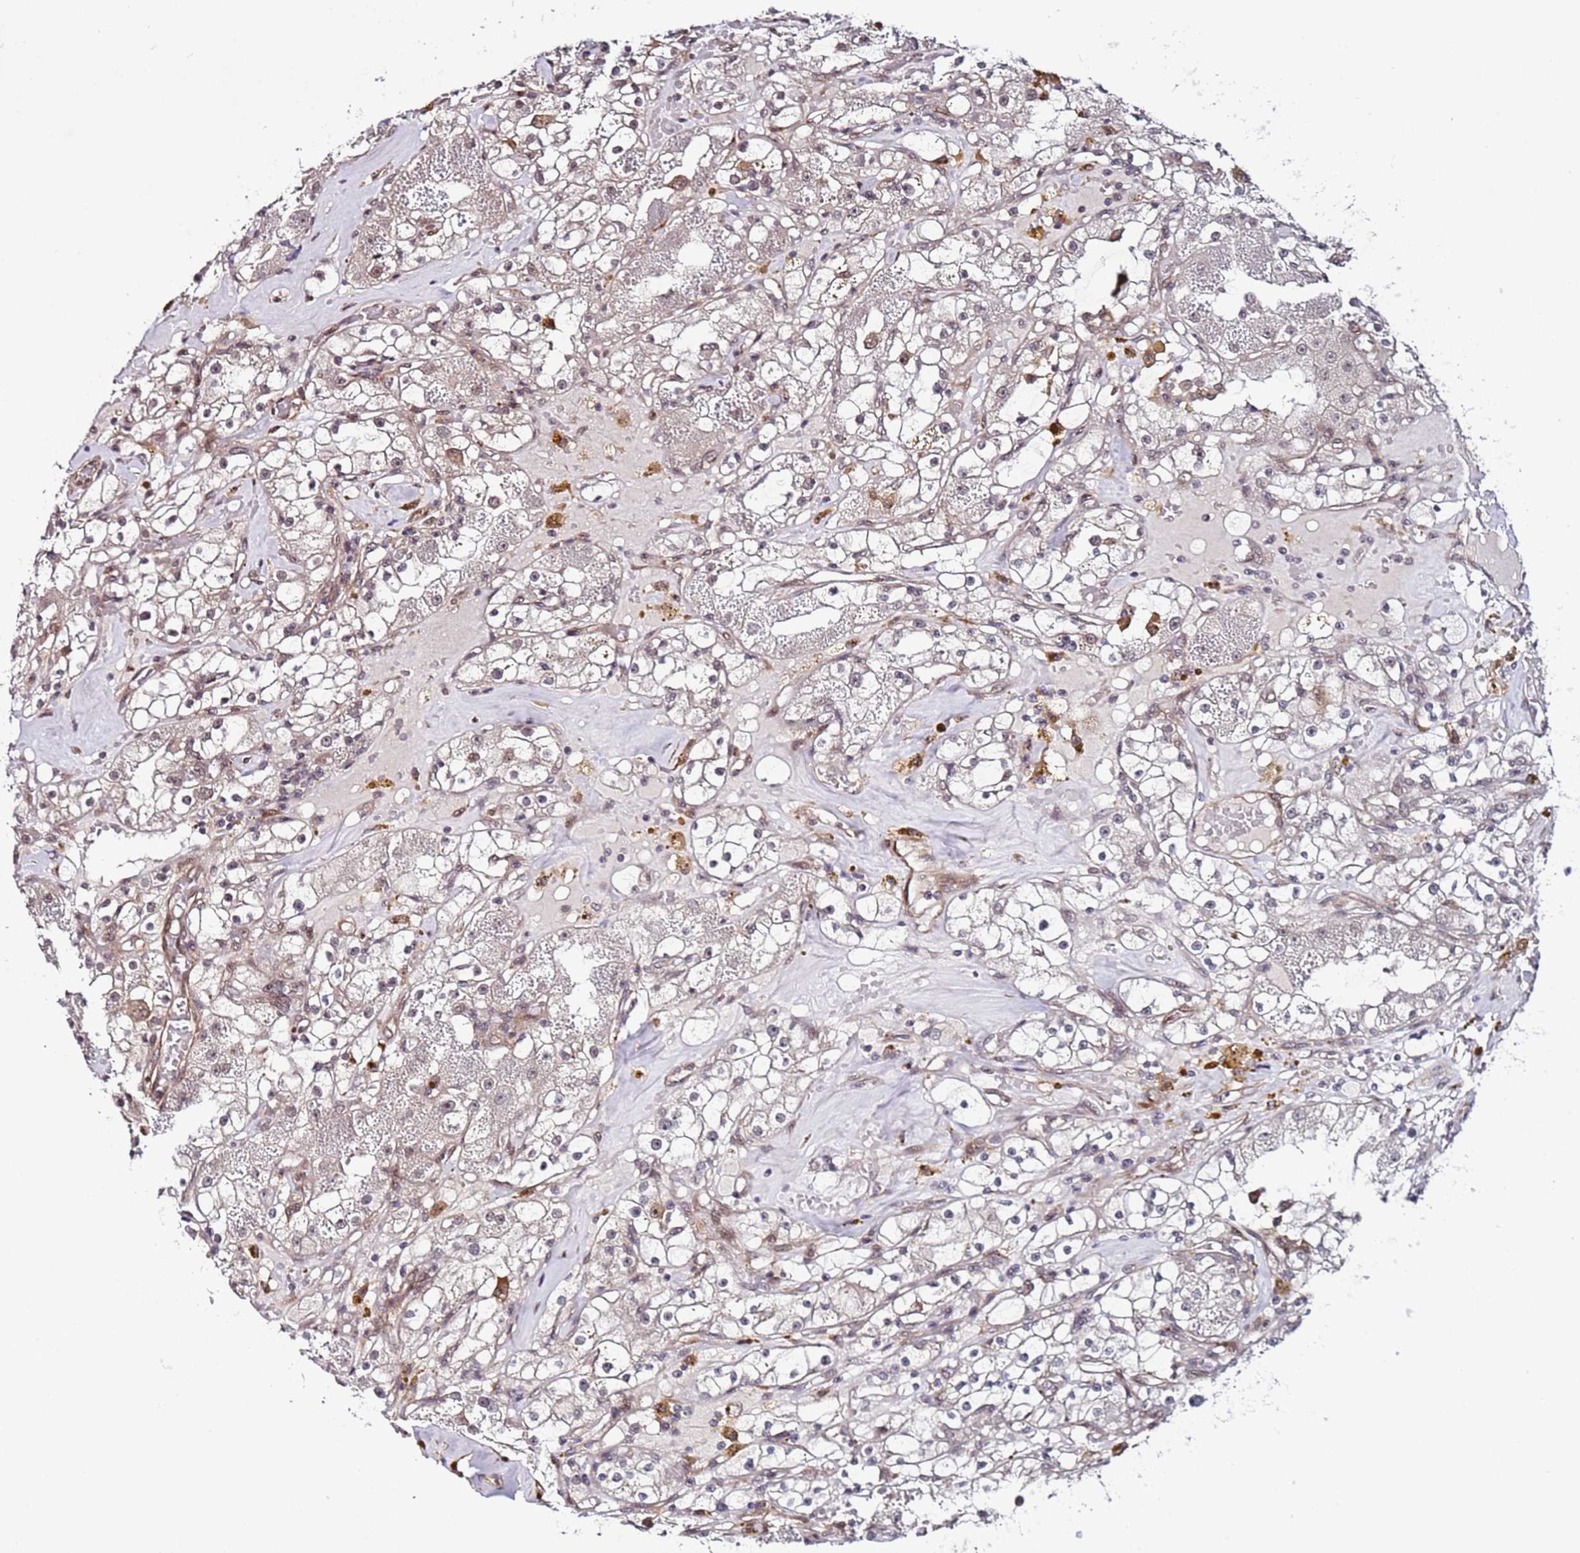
{"staining": {"intensity": "weak", "quantity": "<25%", "location": "nuclear"}, "tissue": "renal cancer", "cell_type": "Tumor cells", "image_type": "cancer", "snomed": [{"axis": "morphology", "description": "Adenocarcinoma, NOS"}, {"axis": "topography", "description": "Kidney"}], "caption": "Immunohistochemical staining of human renal cancer (adenocarcinoma) displays no significant expression in tumor cells.", "gene": "POLR2D", "patient": {"sex": "male", "age": 56}}